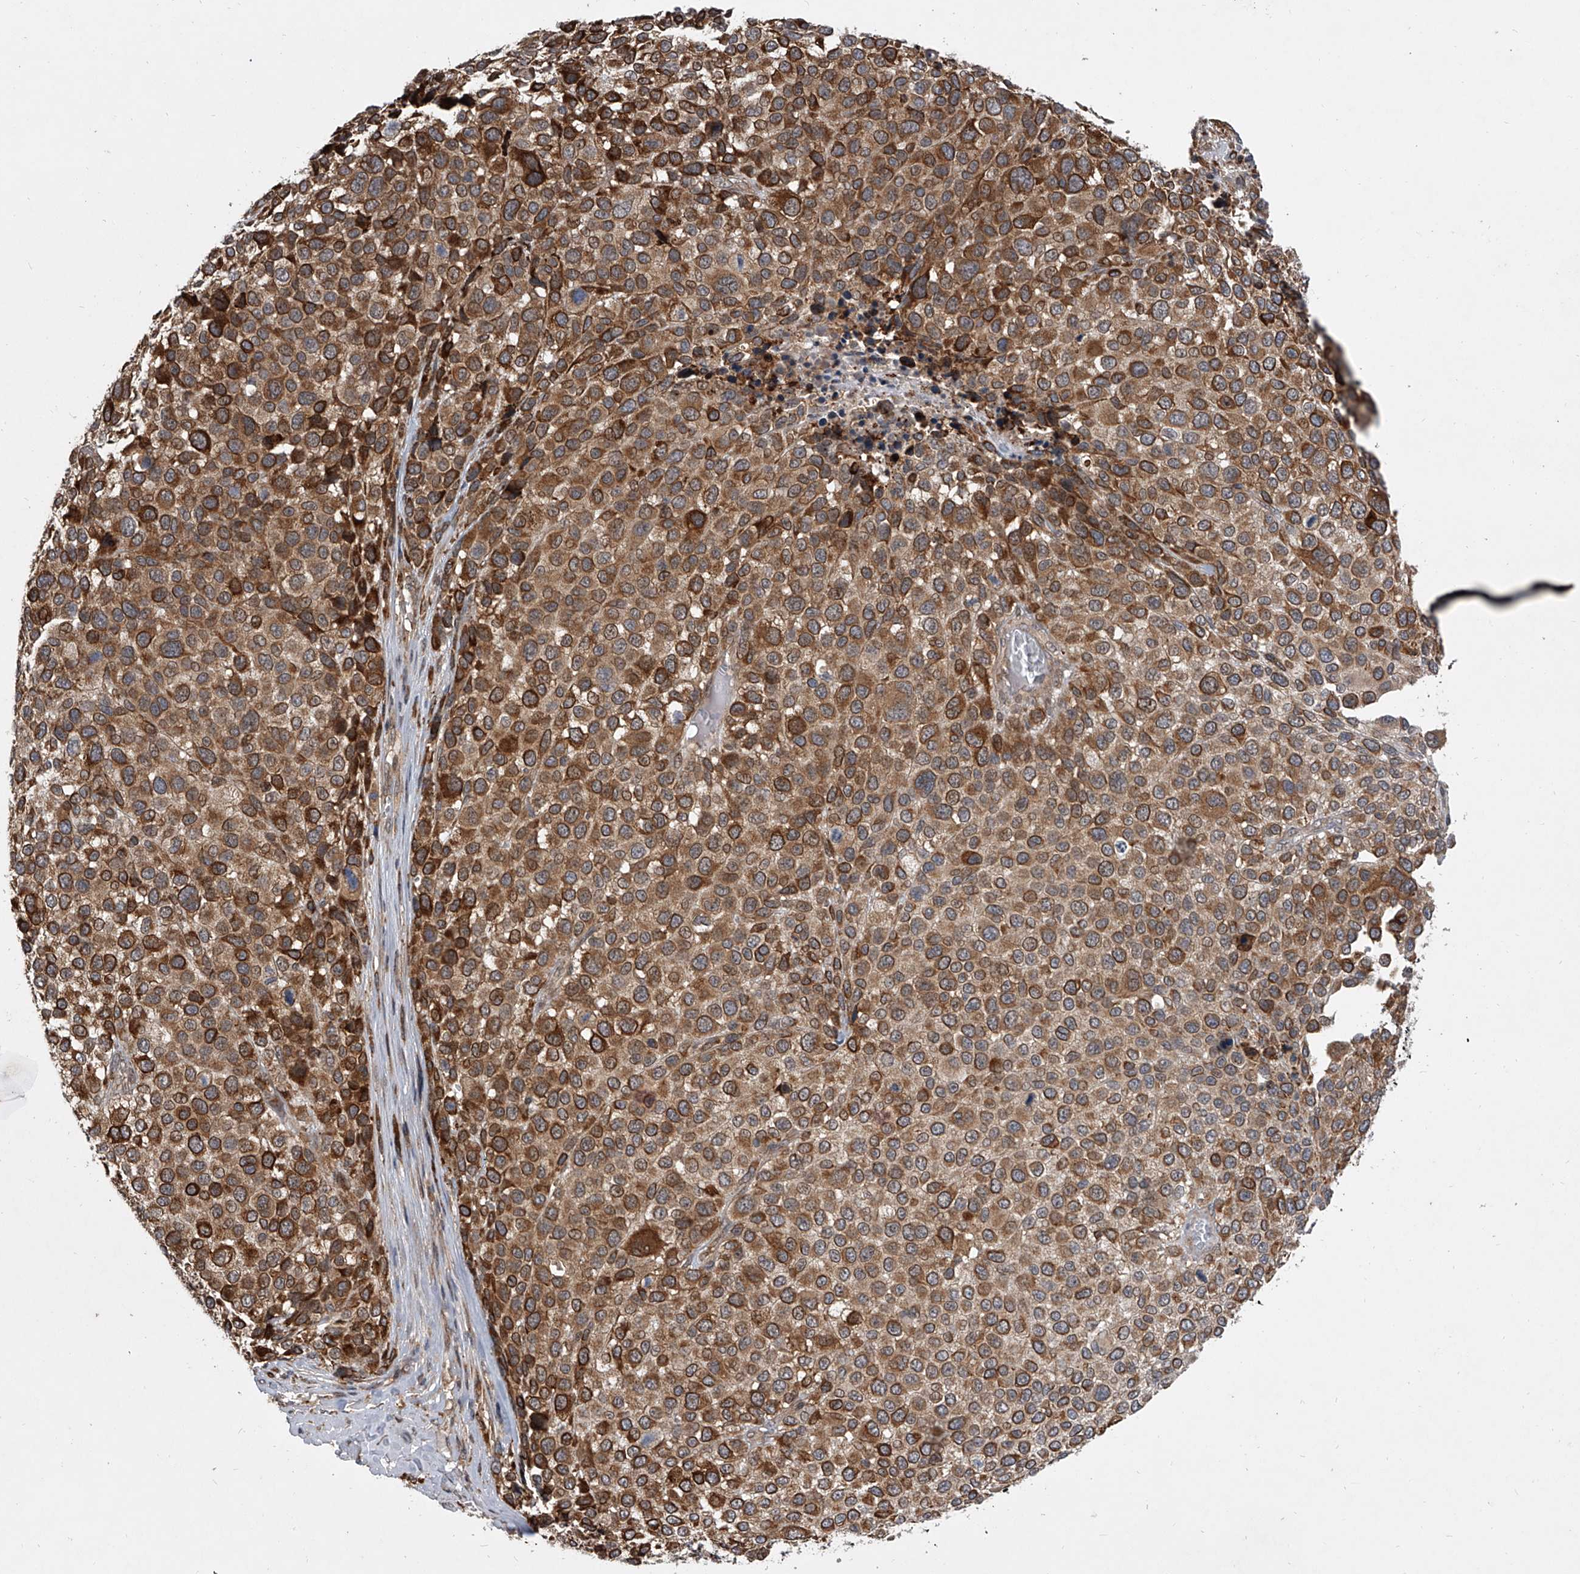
{"staining": {"intensity": "strong", "quantity": ">75%", "location": "cytoplasmic/membranous"}, "tissue": "melanoma", "cell_type": "Tumor cells", "image_type": "cancer", "snomed": [{"axis": "morphology", "description": "Malignant melanoma, NOS"}, {"axis": "topography", "description": "Skin of trunk"}], "caption": "Approximately >75% of tumor cells in human melanoma exhibit strong cytoplasmic/membranous protein expression as visualized by brown immunohistochemical staining.", "gene": "GEMIN8", "patient": {"sex": "male", "age": 71}}